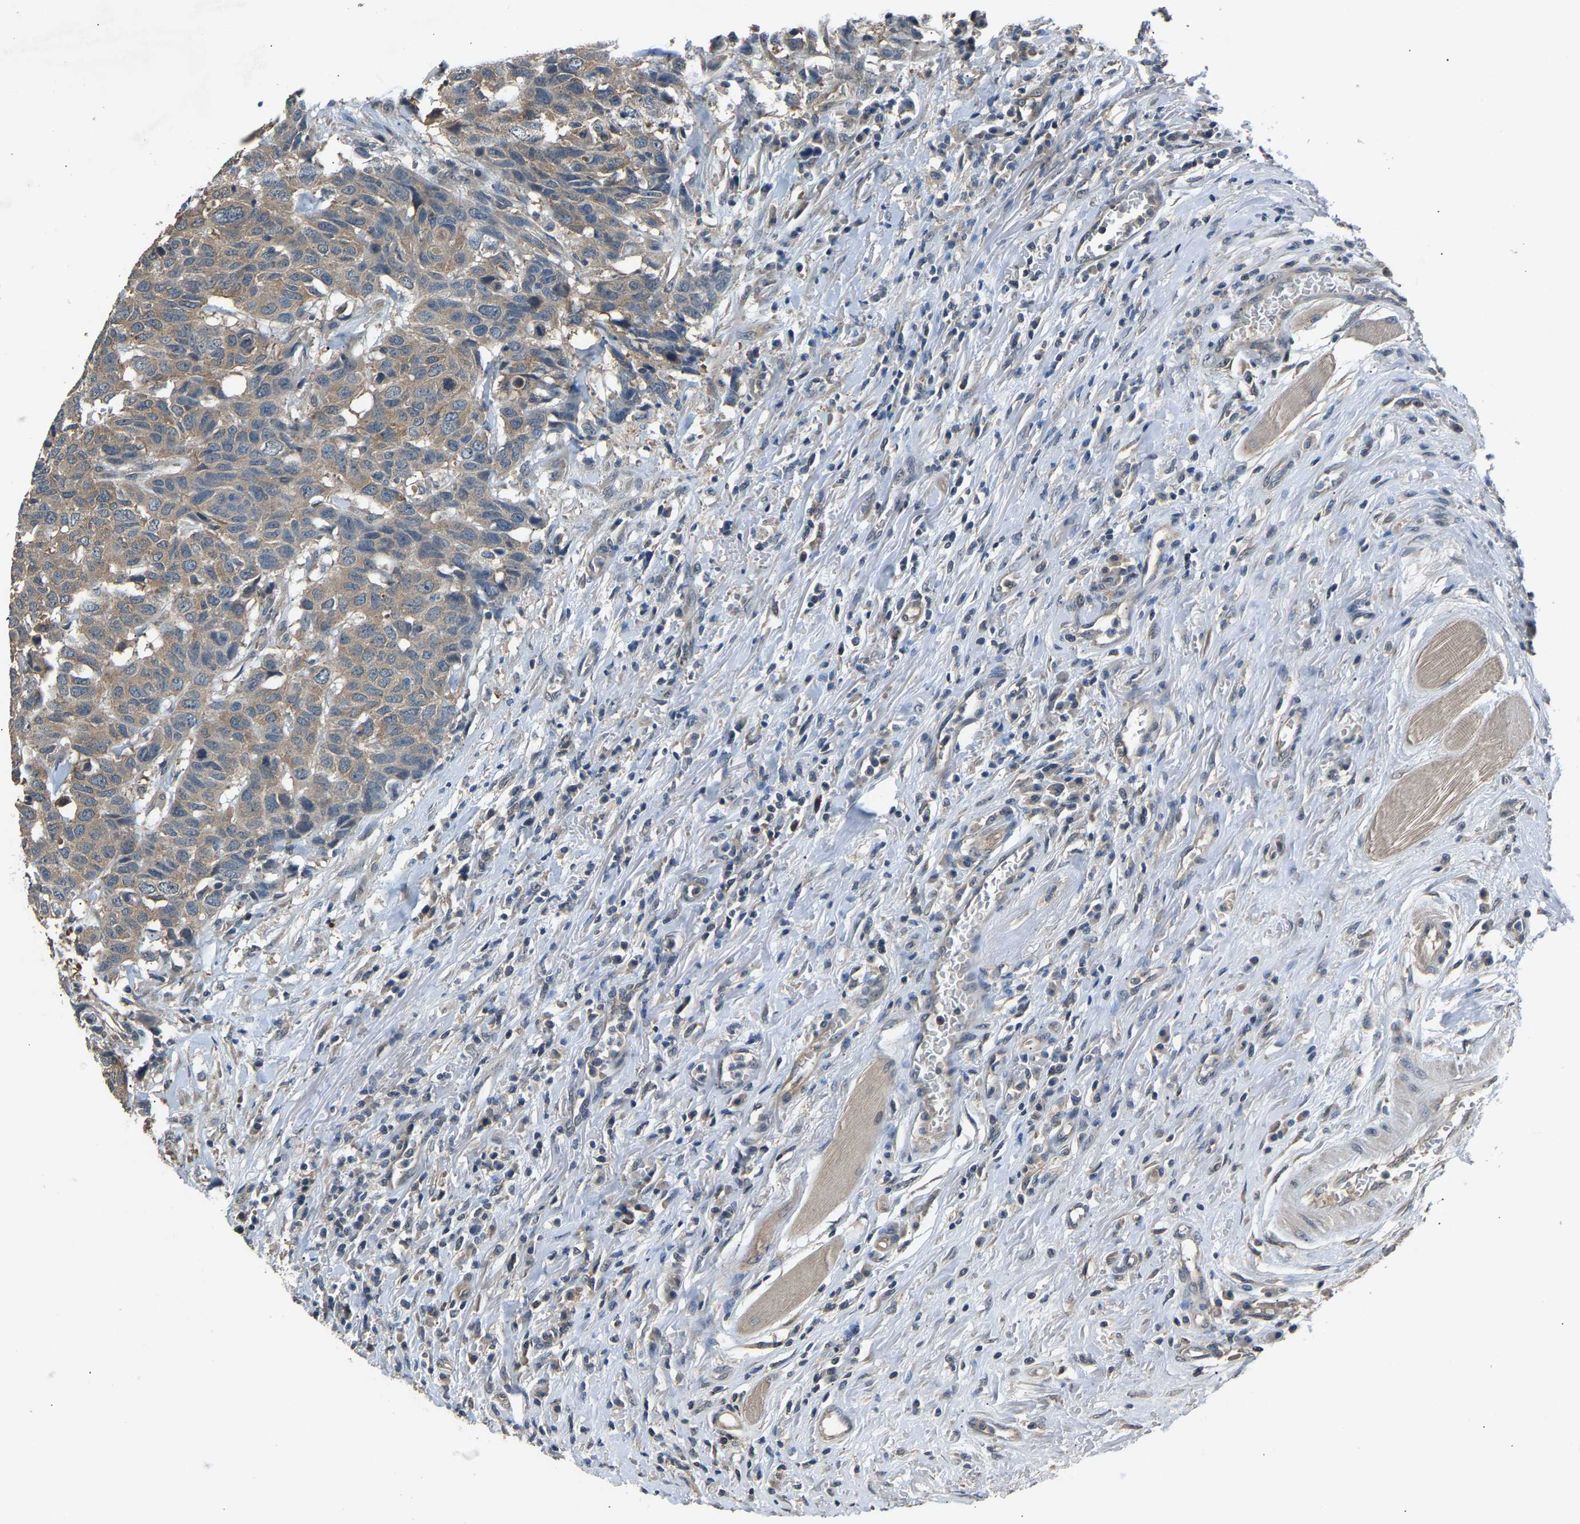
{"staining": {"intensity": "weak", "quantity": ">75%", "location": "cytoplasmic/membranous"}, "tissue": "head and neck cancer", "cell_type": "Tumor cells", "image_type": "cancer", "snomed": [{"axis": "morphology", "description": "Squamous cell carcinoma, NOS"}, {"axis": "topography", "description": "Head-Neck"}], "caption": "Protein analysis of head and neck squamous cell carcinoma tissue demonstrates weak cytoplasmic/membranous staining in approximately >75% of tumor cells. The staining was performed using DAB to visualize the protein expression in brown, while the nuclei were stained in blue with hematoxylin (Magnification: 20x).", "gene": "ABCC9", "patient": {"sex": "male", "age": 66}}